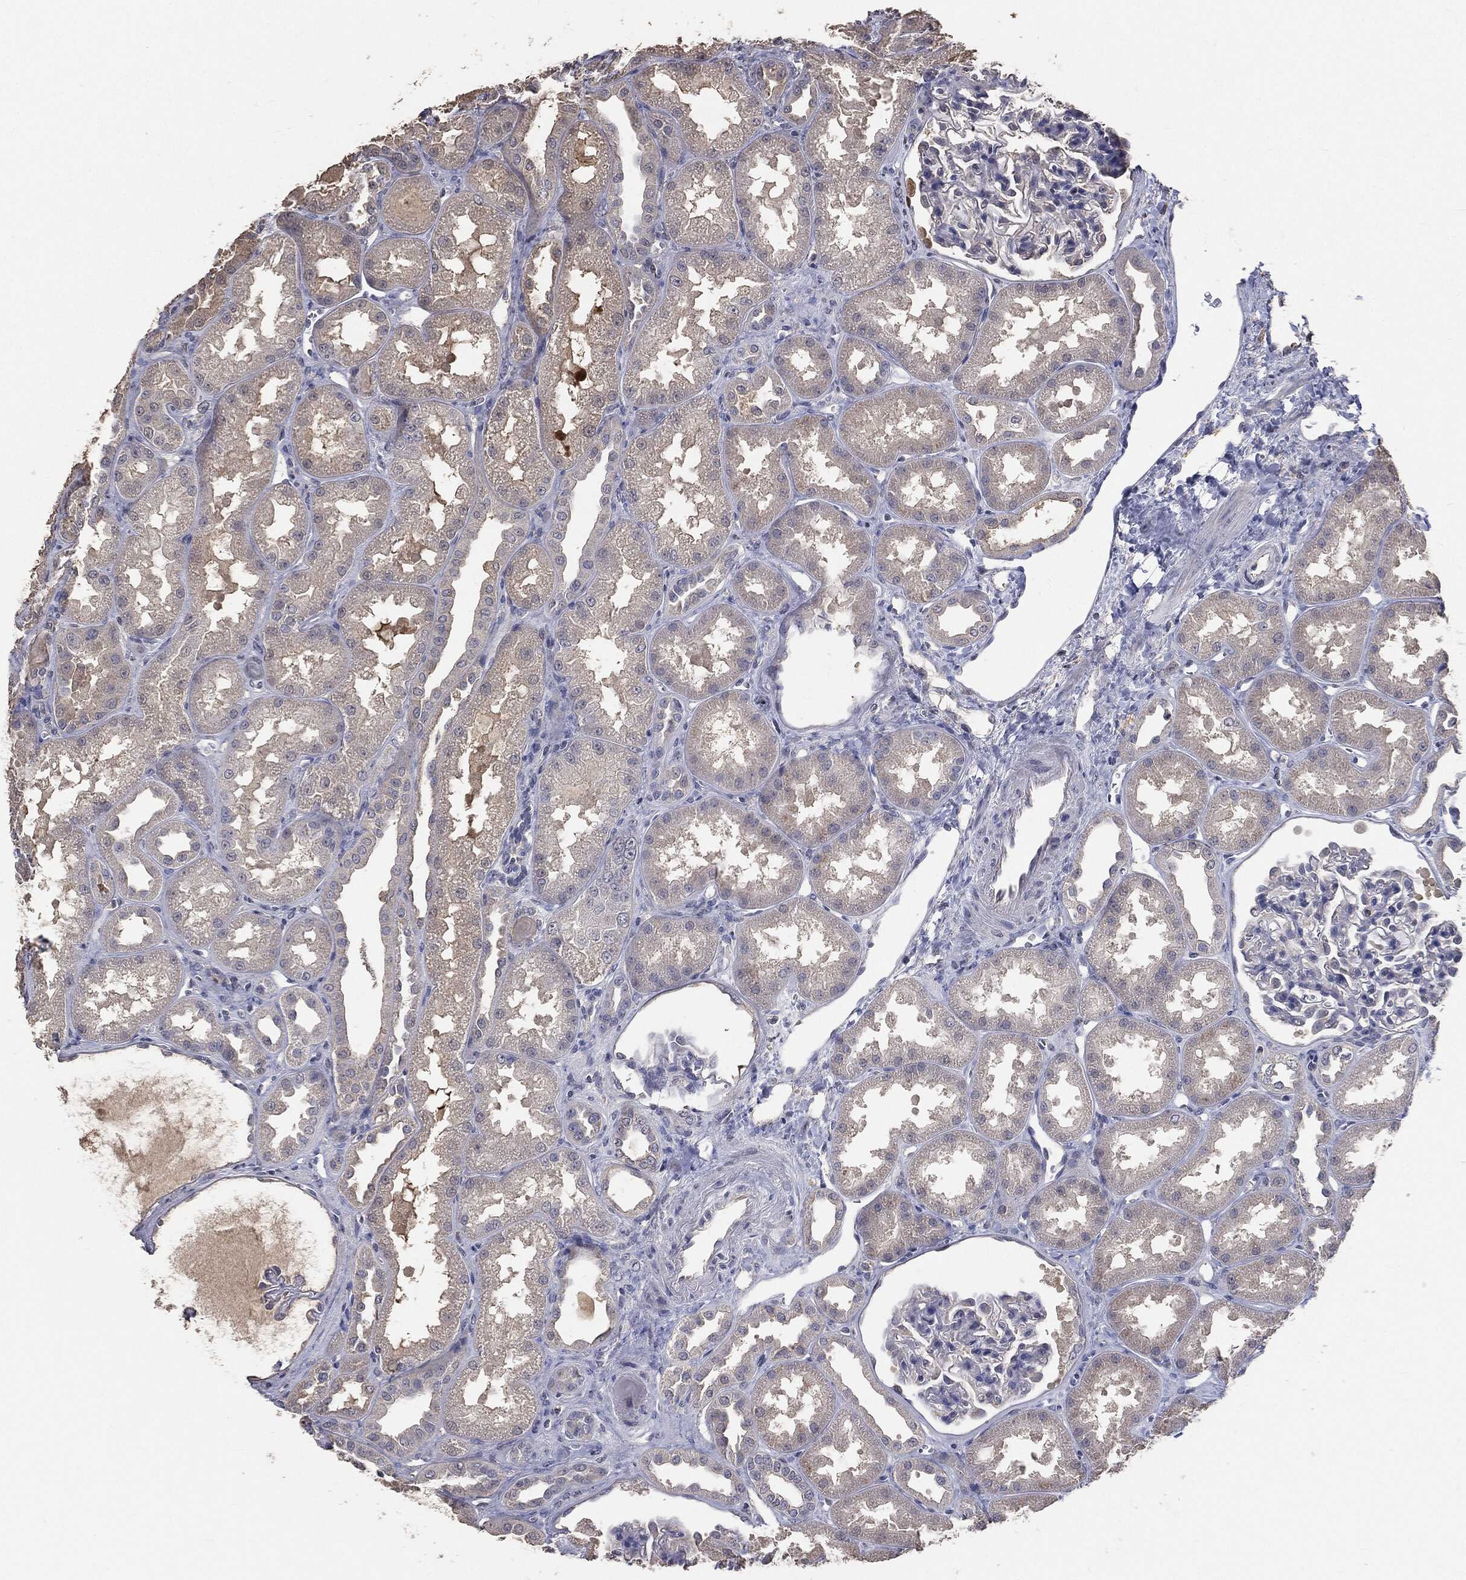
{"staining": {"intensity": "negative", "quantity": "none", "location": "none"}, "tissue": "kidney", "cell_type": "Cells in glomeruli", "image_type": "normal", "snomed": [{"axis": "morphology", "description": "Normal tissue, NOS"}, {"axis": "topography", "description": "Kidney"}], "caption": "Micrograph shows no significant protein positivity in cells in glomeruli of normal kidney.", "gene": "SNAP25", "patient": {"sex": "male", "age": 61}}